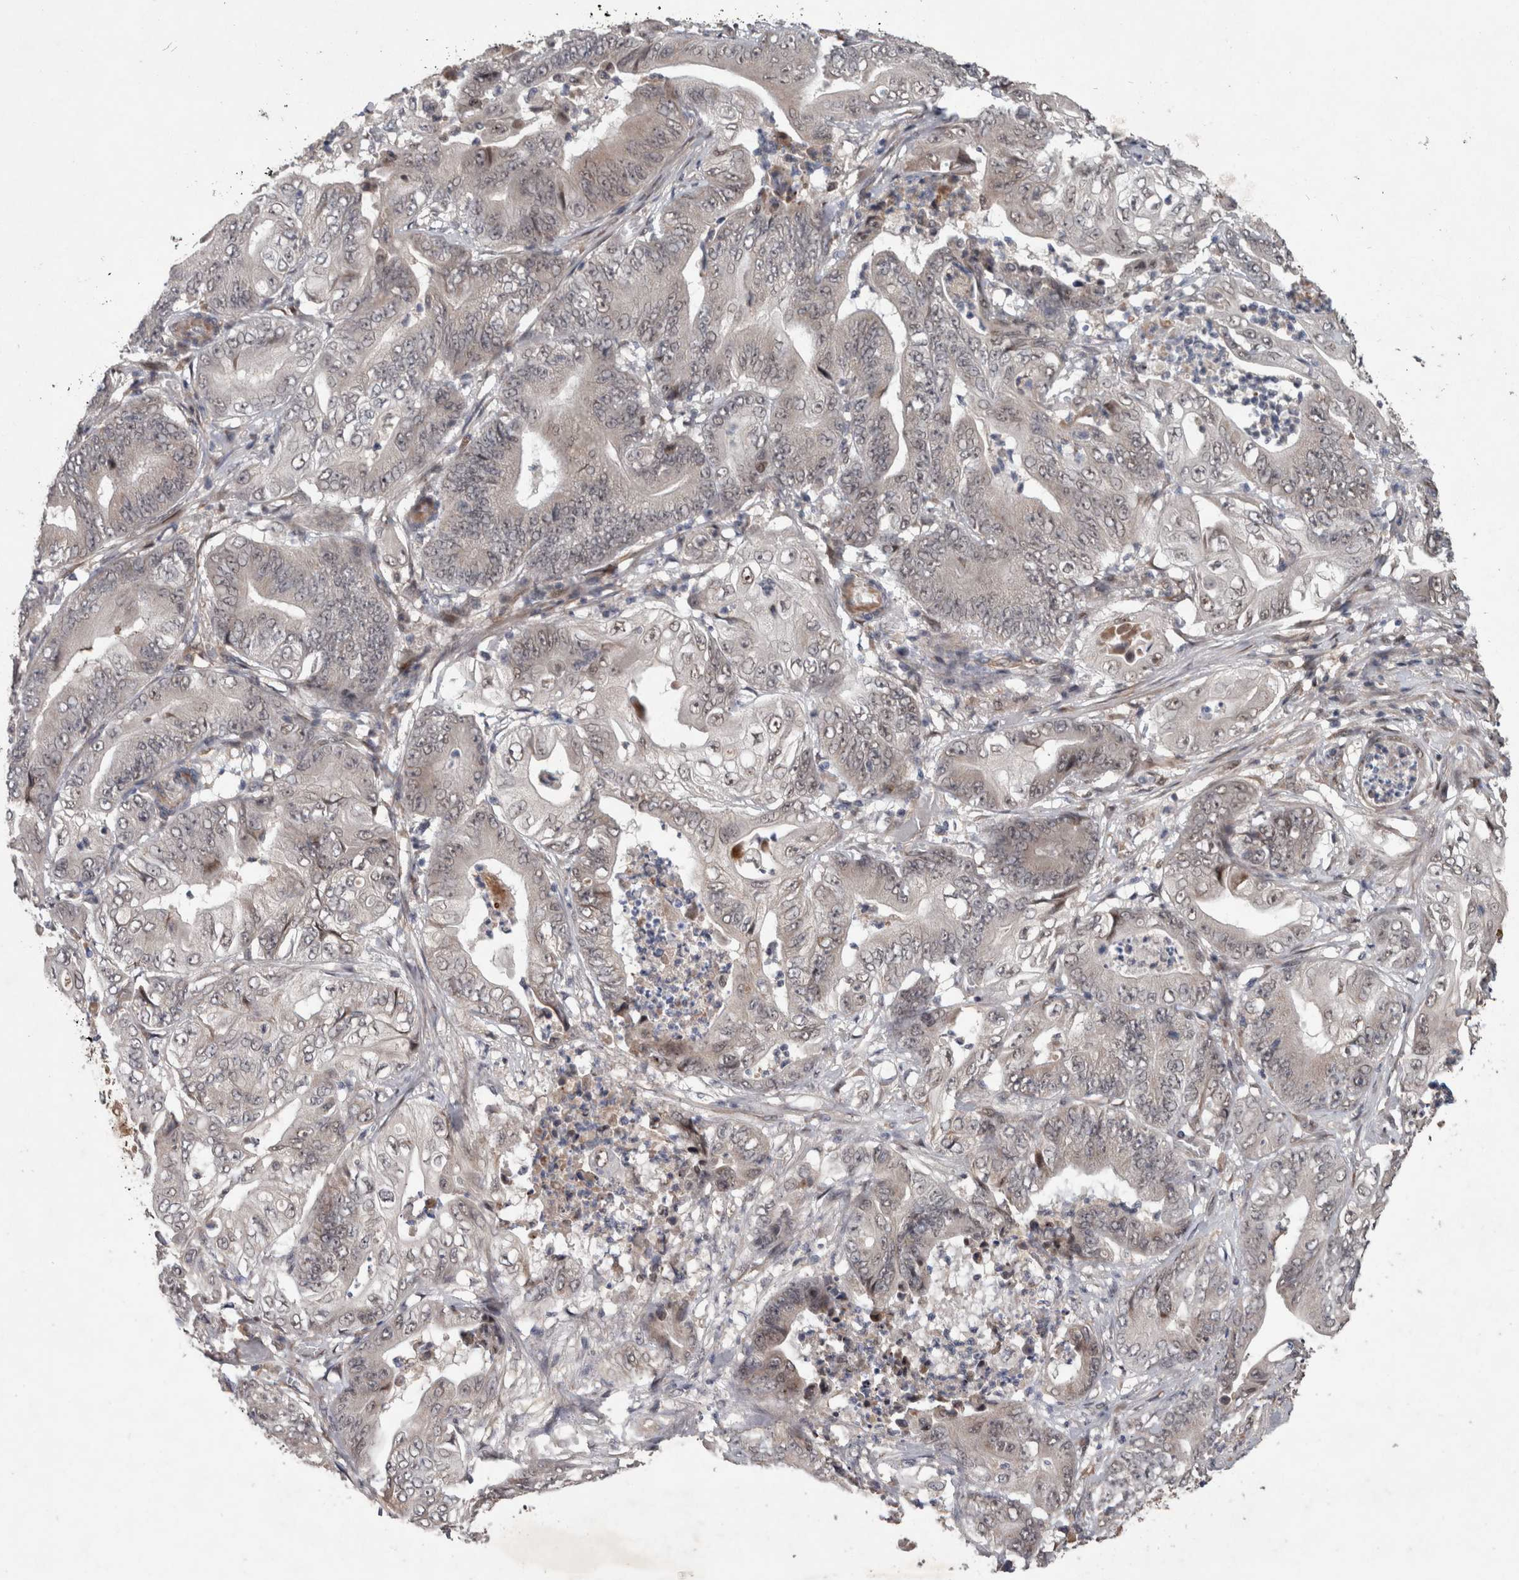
{"staining": {"intensity": "negative", "quantity": "none", "location": "none"}, "tissue": "stomach cancer", "cell_type": "Tumor cells", "image_type": "cancer", "snomed": [{"axis": "morphology", "description": "Adenocarcinoma, NOS"}, {"axis": "topography", "description": "Stomach"}], "caption": "IHC histopathology image of neoplastic tissue: stomach cancer (adenocarcinoma) stained with DAB demonstrates no significant protein positivity in tumor cells.", "gene": "GIMAP6", "patient": {"sex": "female", "age": 73}}